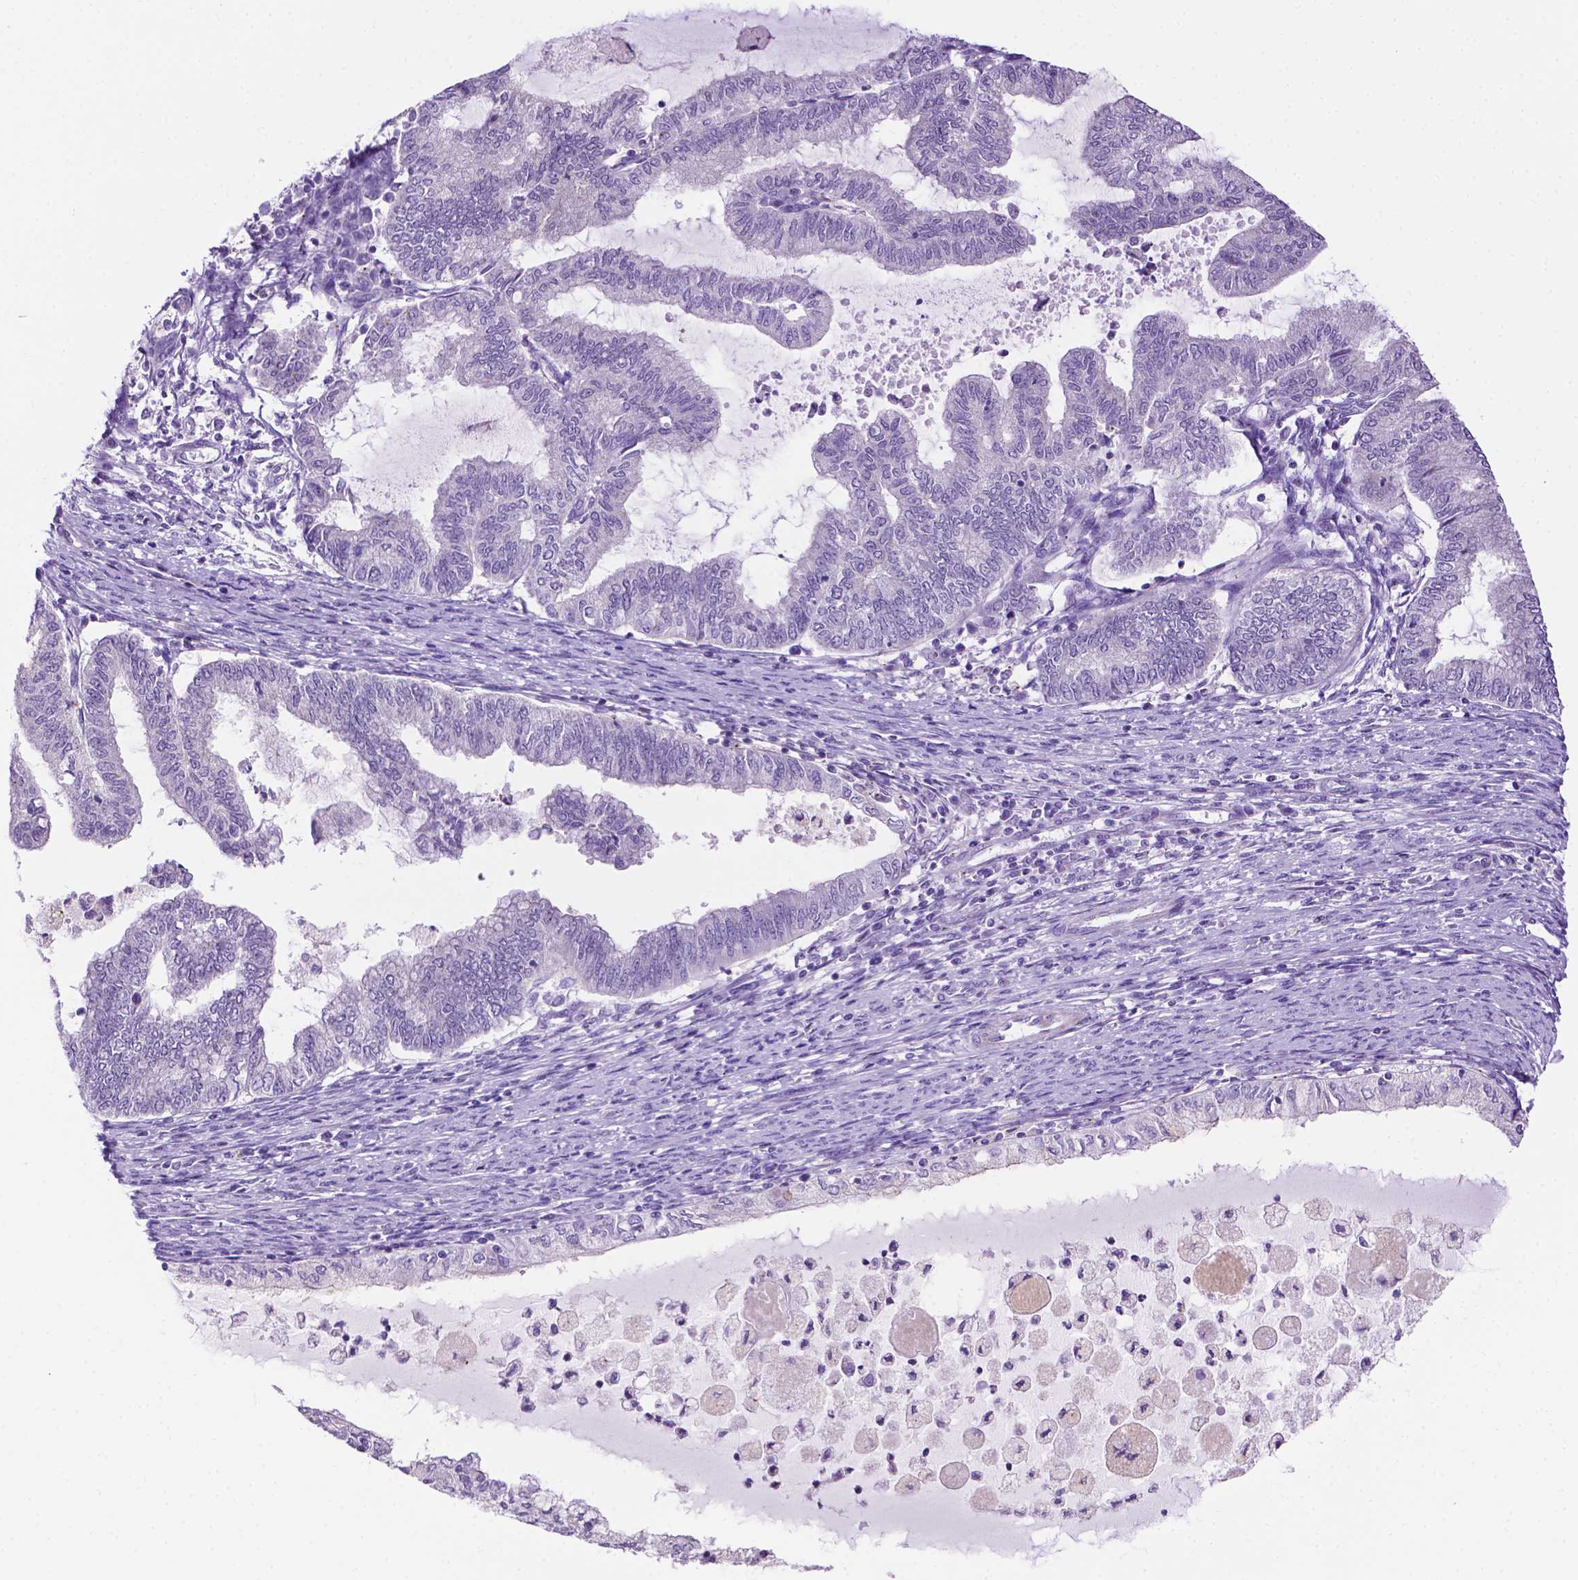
{"staining": {"intensity": "negative", "quantity": "none", "location": "none"}, "tissue": "endometrial cancer", "cell_type": "Tumor cells", "image_type": "cancer", "snomed": [{"axis": "morphology", "description": "Adenocarcinoma, NOS"}, {"axis": "topography", "description": "Endometrium"}], "caption": "Micrograph shows no protein positivity in tumor cells of endometrial cancer tissue.", "gene": "MMP27", "patient": {"sex": "female", "age": 79}}